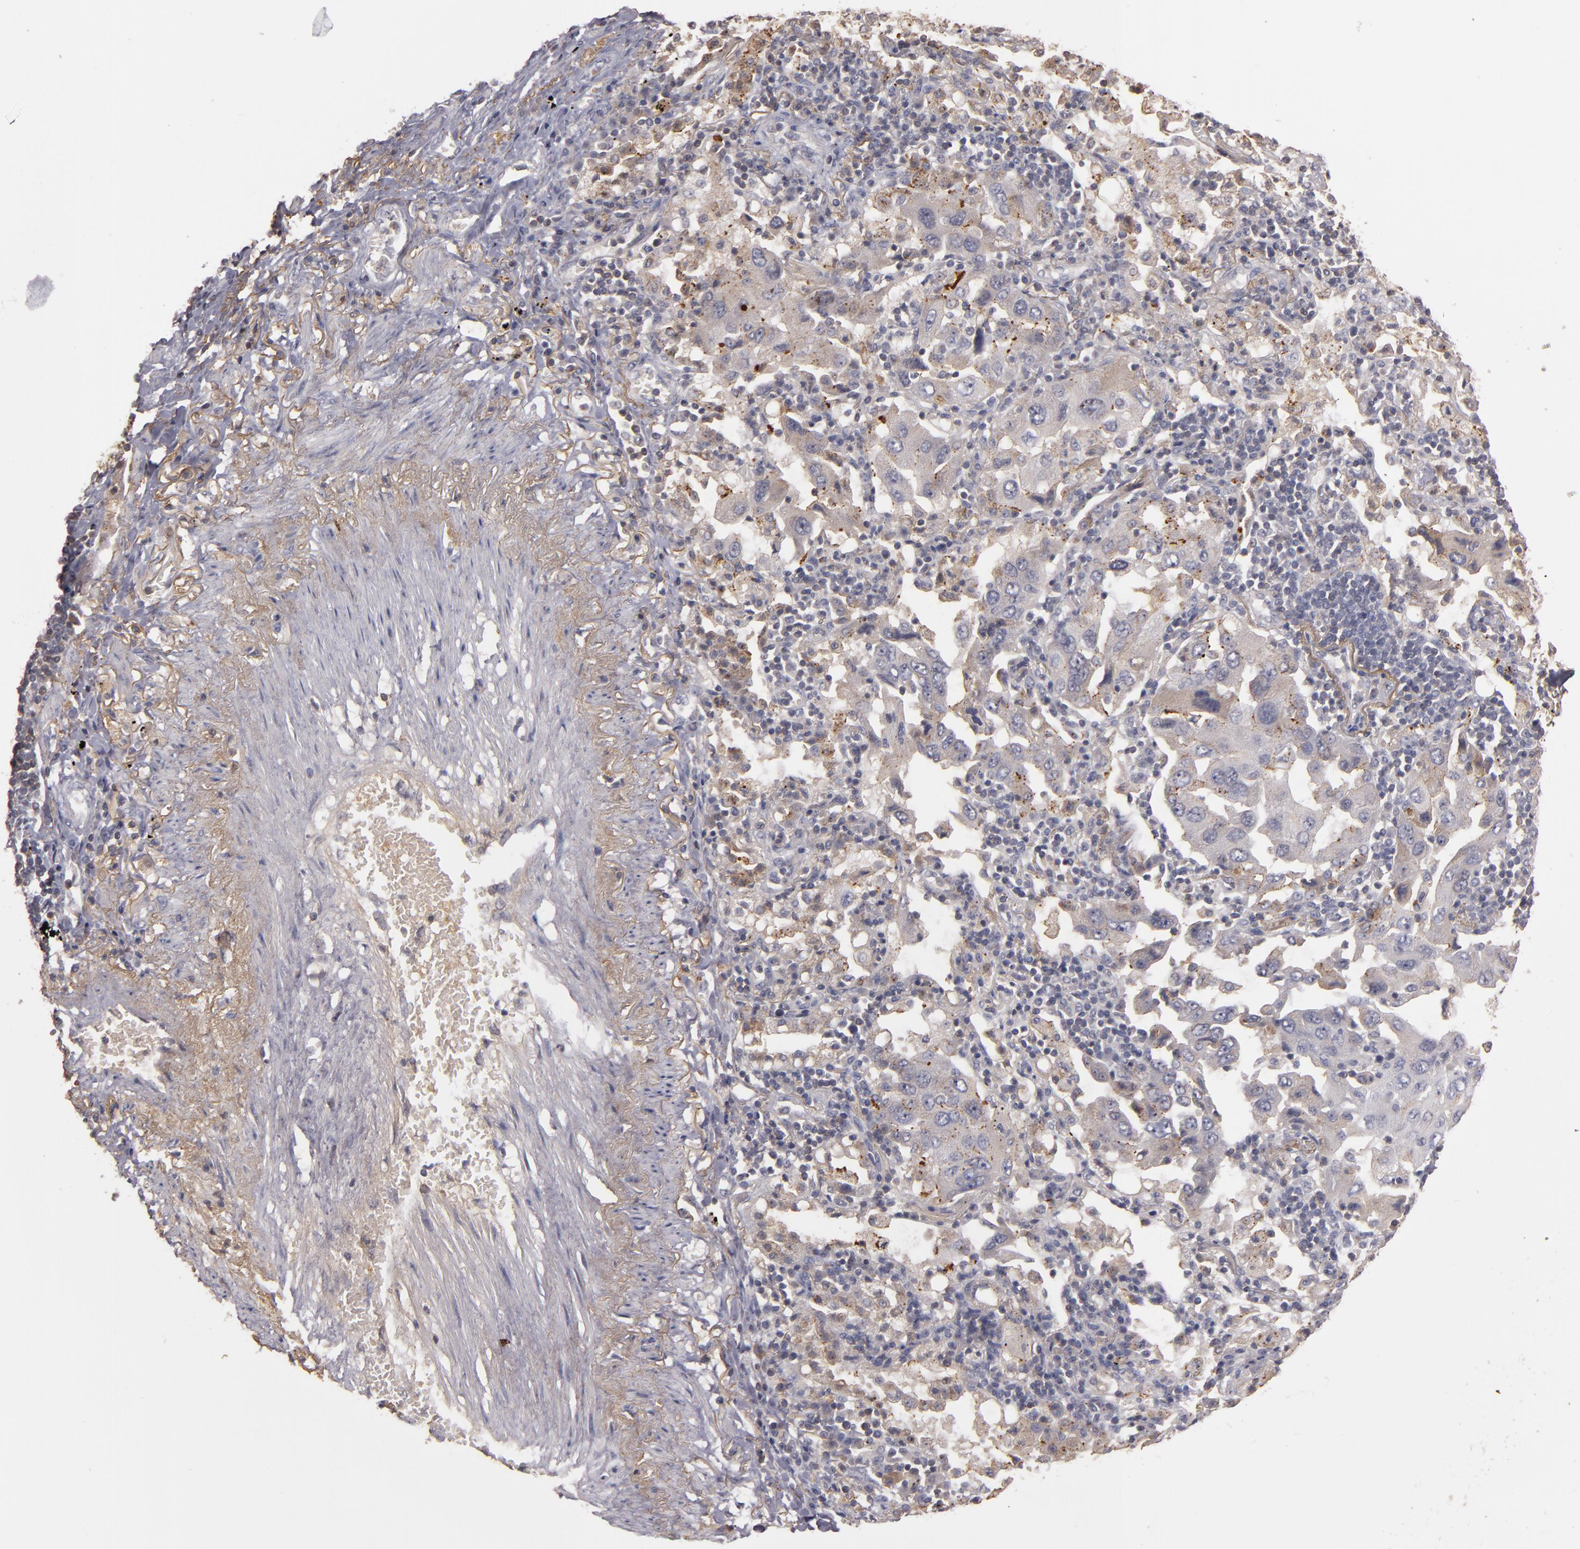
{"staining": {"intensity": "negative", "quantity": "none", "location": "none"}, "tissue": "lung cancer", "cell_type": "Tumor cells", "image_type": "cancer", "snomed": [{"axis": "morphology", "description": "Adenocarcinoma, NOS"}, {"axis": "topography", "description": "Lung"}], "caption": "This is an IHC photomicrograph of adenocarcinoma (lung). There is no staining in tumor cells.", "gene": "MBL2", "patient": {"sex": "female", "age": 65}}